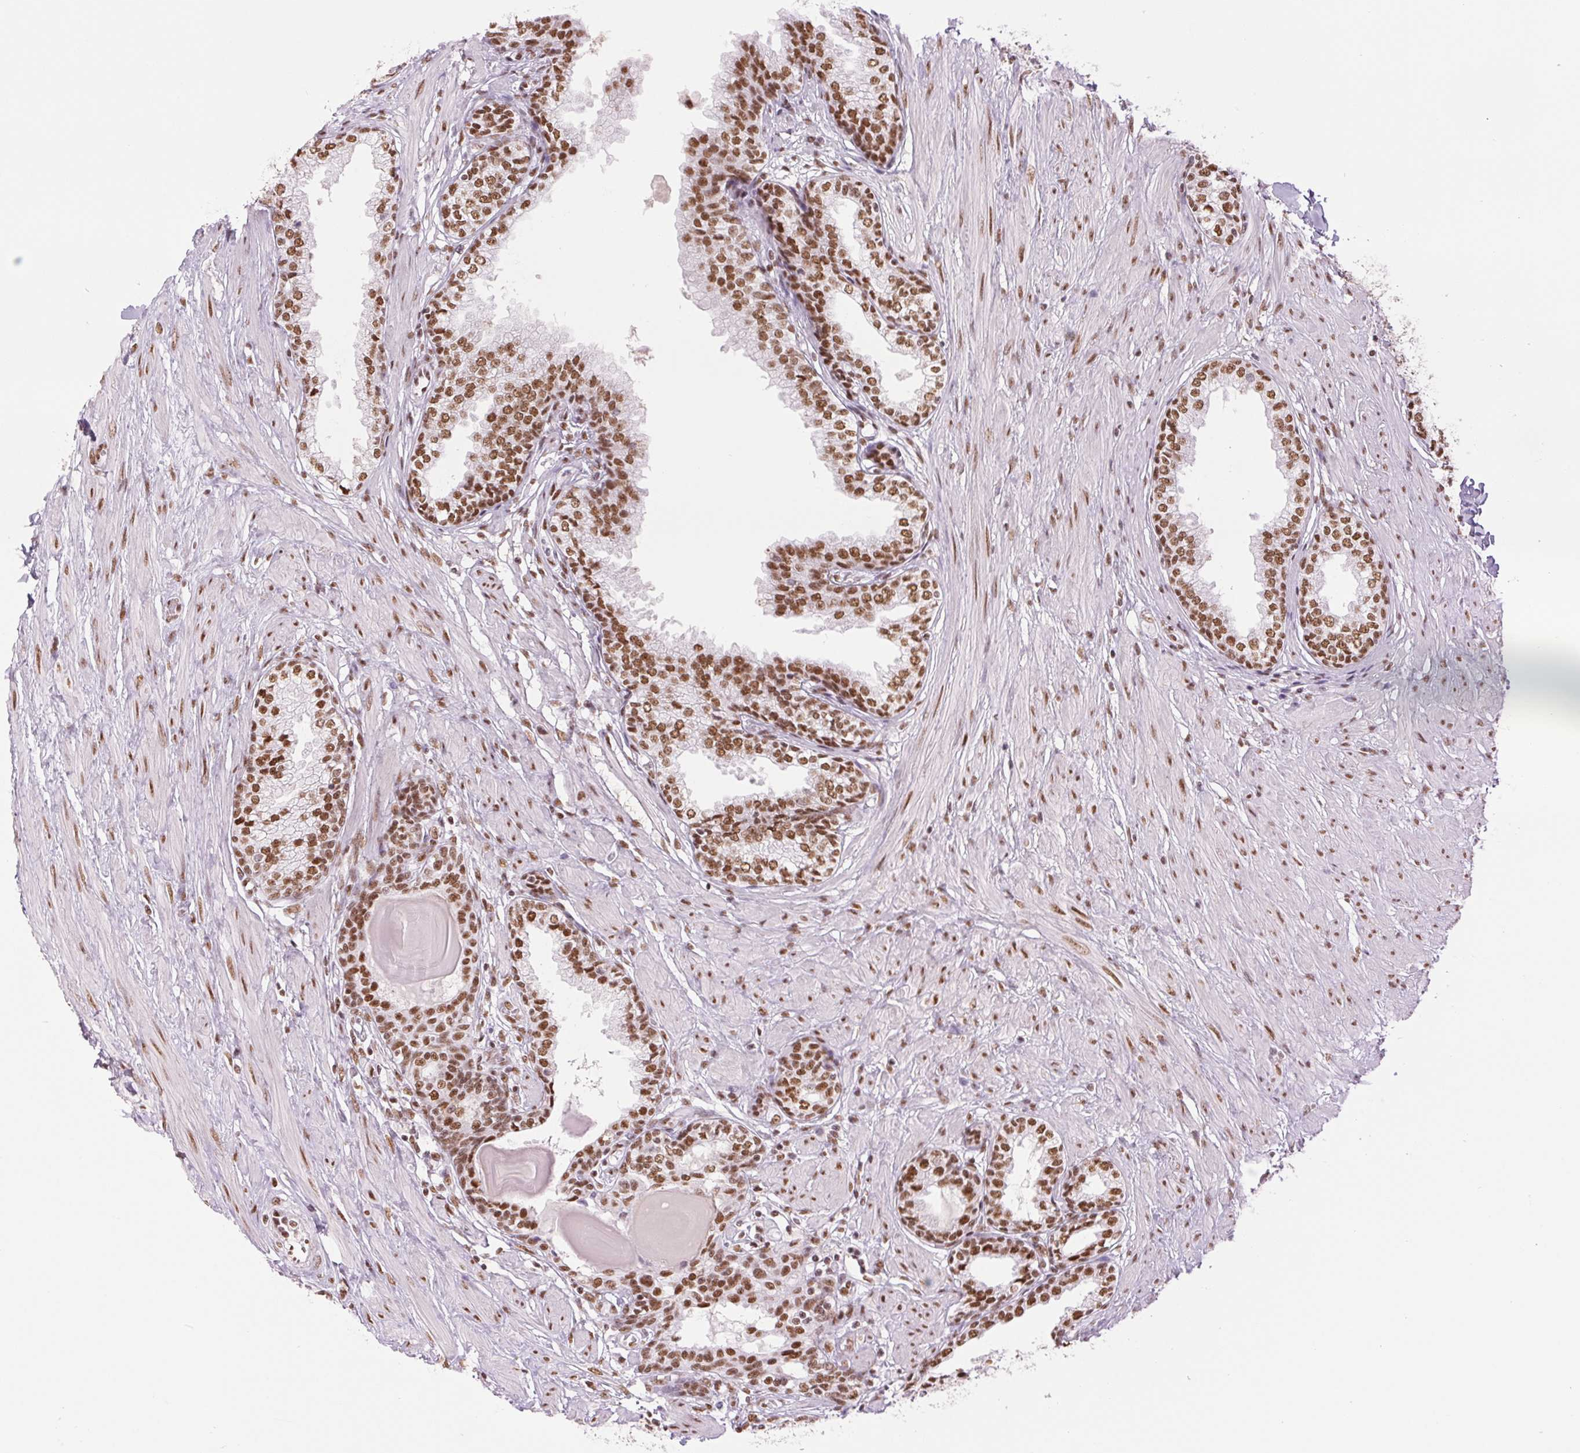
{"staining": {"intensity": "moderate", "quantity": ">75%", "location": "nuclear"}, "tissue": "prostate", "cell_type": "Glandular cells", "image_type": "normal", "snomed": [{"axis": "morphology", "description": "Normal tissue, NOS"}, {"axis": "topography", "description": "Prostate"}], "caption": "Prostate stained with a brown dye reveals moderate nuclear positive positivity in approximately >75% of glandular cells.", "gene": "ZFR2", "patient": {"sex": "male", "age": 55}}